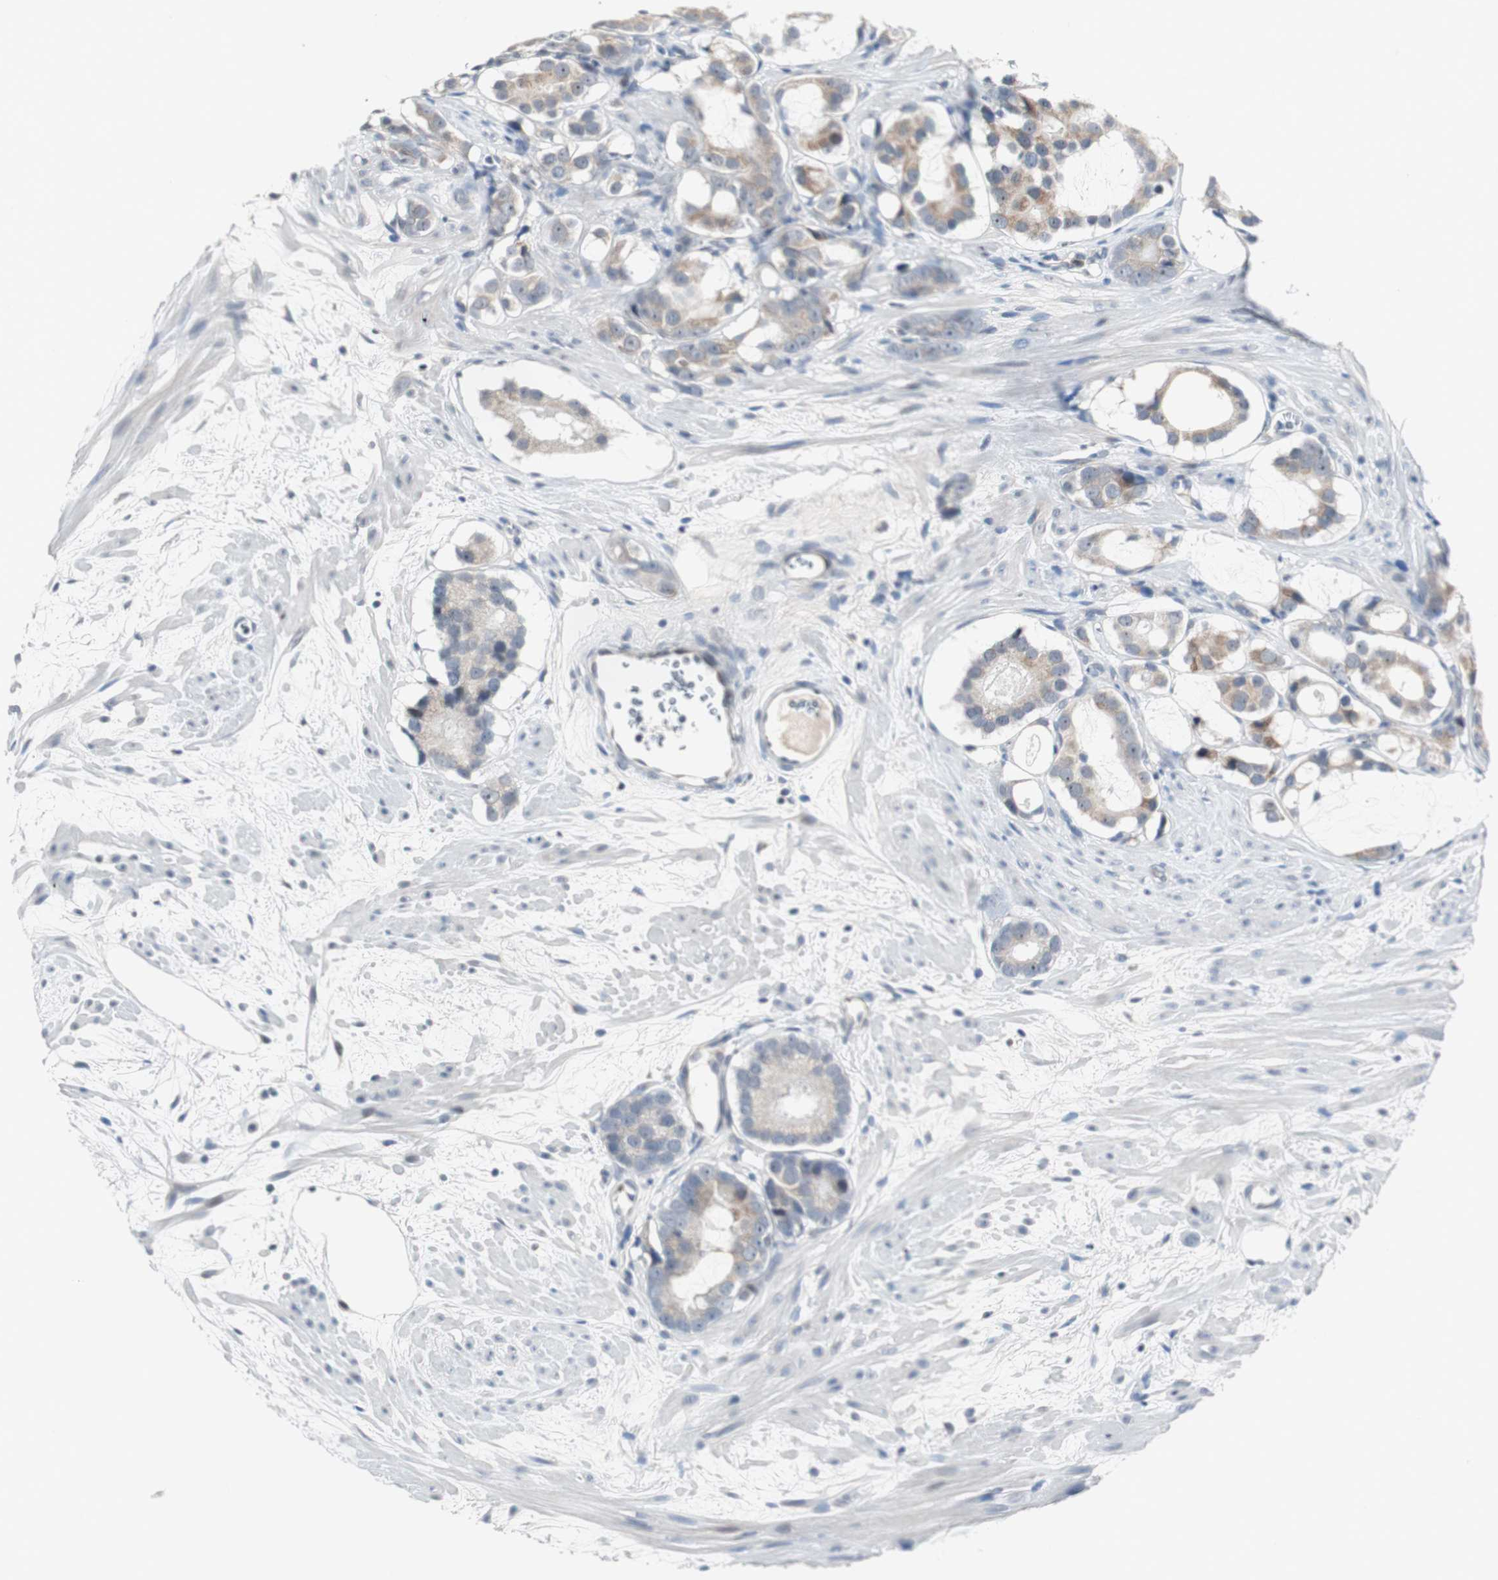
{"staining": {"intensity": "moderate", "quantity": ">75%", "location": "cytoplasmic/membranous"}, "tissue": "prostate cancer", "cell_type": "Tumor cells", "image_type": "cancer", "snomed": [{"axis": "morphology", "description": "Adenocarcinoma, Low grade"}, {"axis": "topography", "description": "Prostate"}], "caption": "Immunohistochemistry (IHC) (DAB) staining of prostate cancer (adenocarcinoma (low-grade)) exhibits moderate cytoplasmic/membranous protein staining in about >75% of tumor cells.", "gene": "SOX30", "patient": {"sex": "male", "age": 57}}